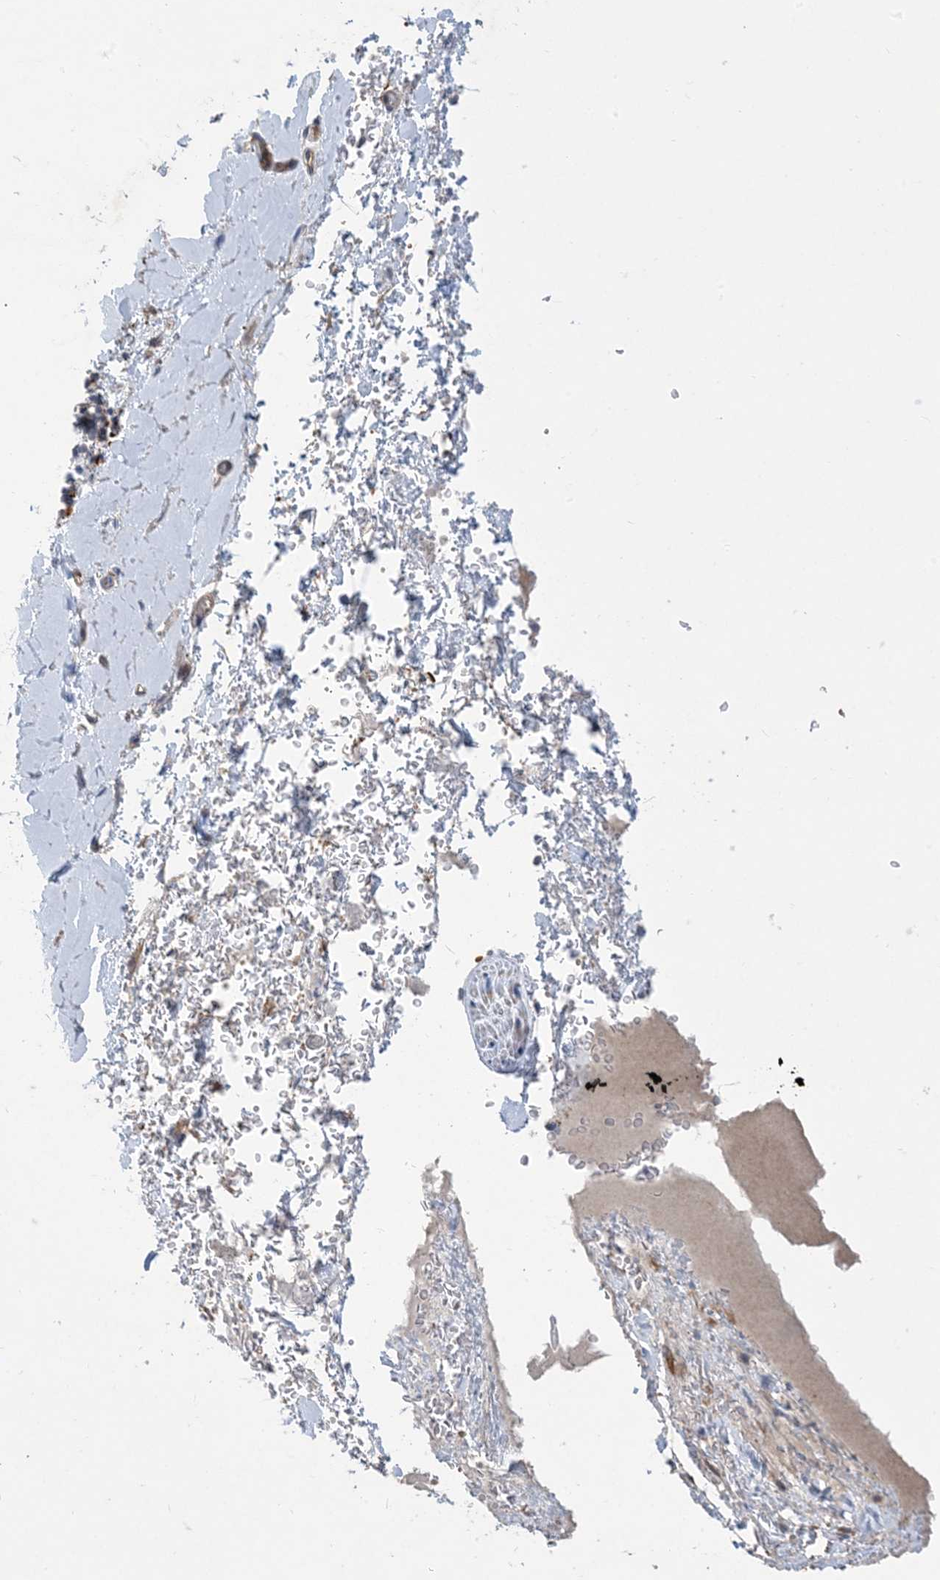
{"staining": {"intensity": "weak", "quantity": "25%-75%", "location": "cytoplasmic/membranous"}, "tissue": "soft tissue", "cell_type": "Chondrocytes", "image_type": "normal", "snomed": [{"axis": "morphology", "description": "Normal tissue, NOS"}, {"axis": "morphology", "description": "Adenocarcinoma, NOS"}, {"axis": "topography", "description": "Stomach, upper"}, {"axis": "topography", "description": "Peripheral nerve tissue"}], "caption": "Weak cytoplasmic/membranous staining for a protein is present in about 25%-75% of chondrocytes of unremarkable soft tissue using immunohistochemistry.", "gene": "AOC1", "patient": {"sex": "male", "age": 62}}